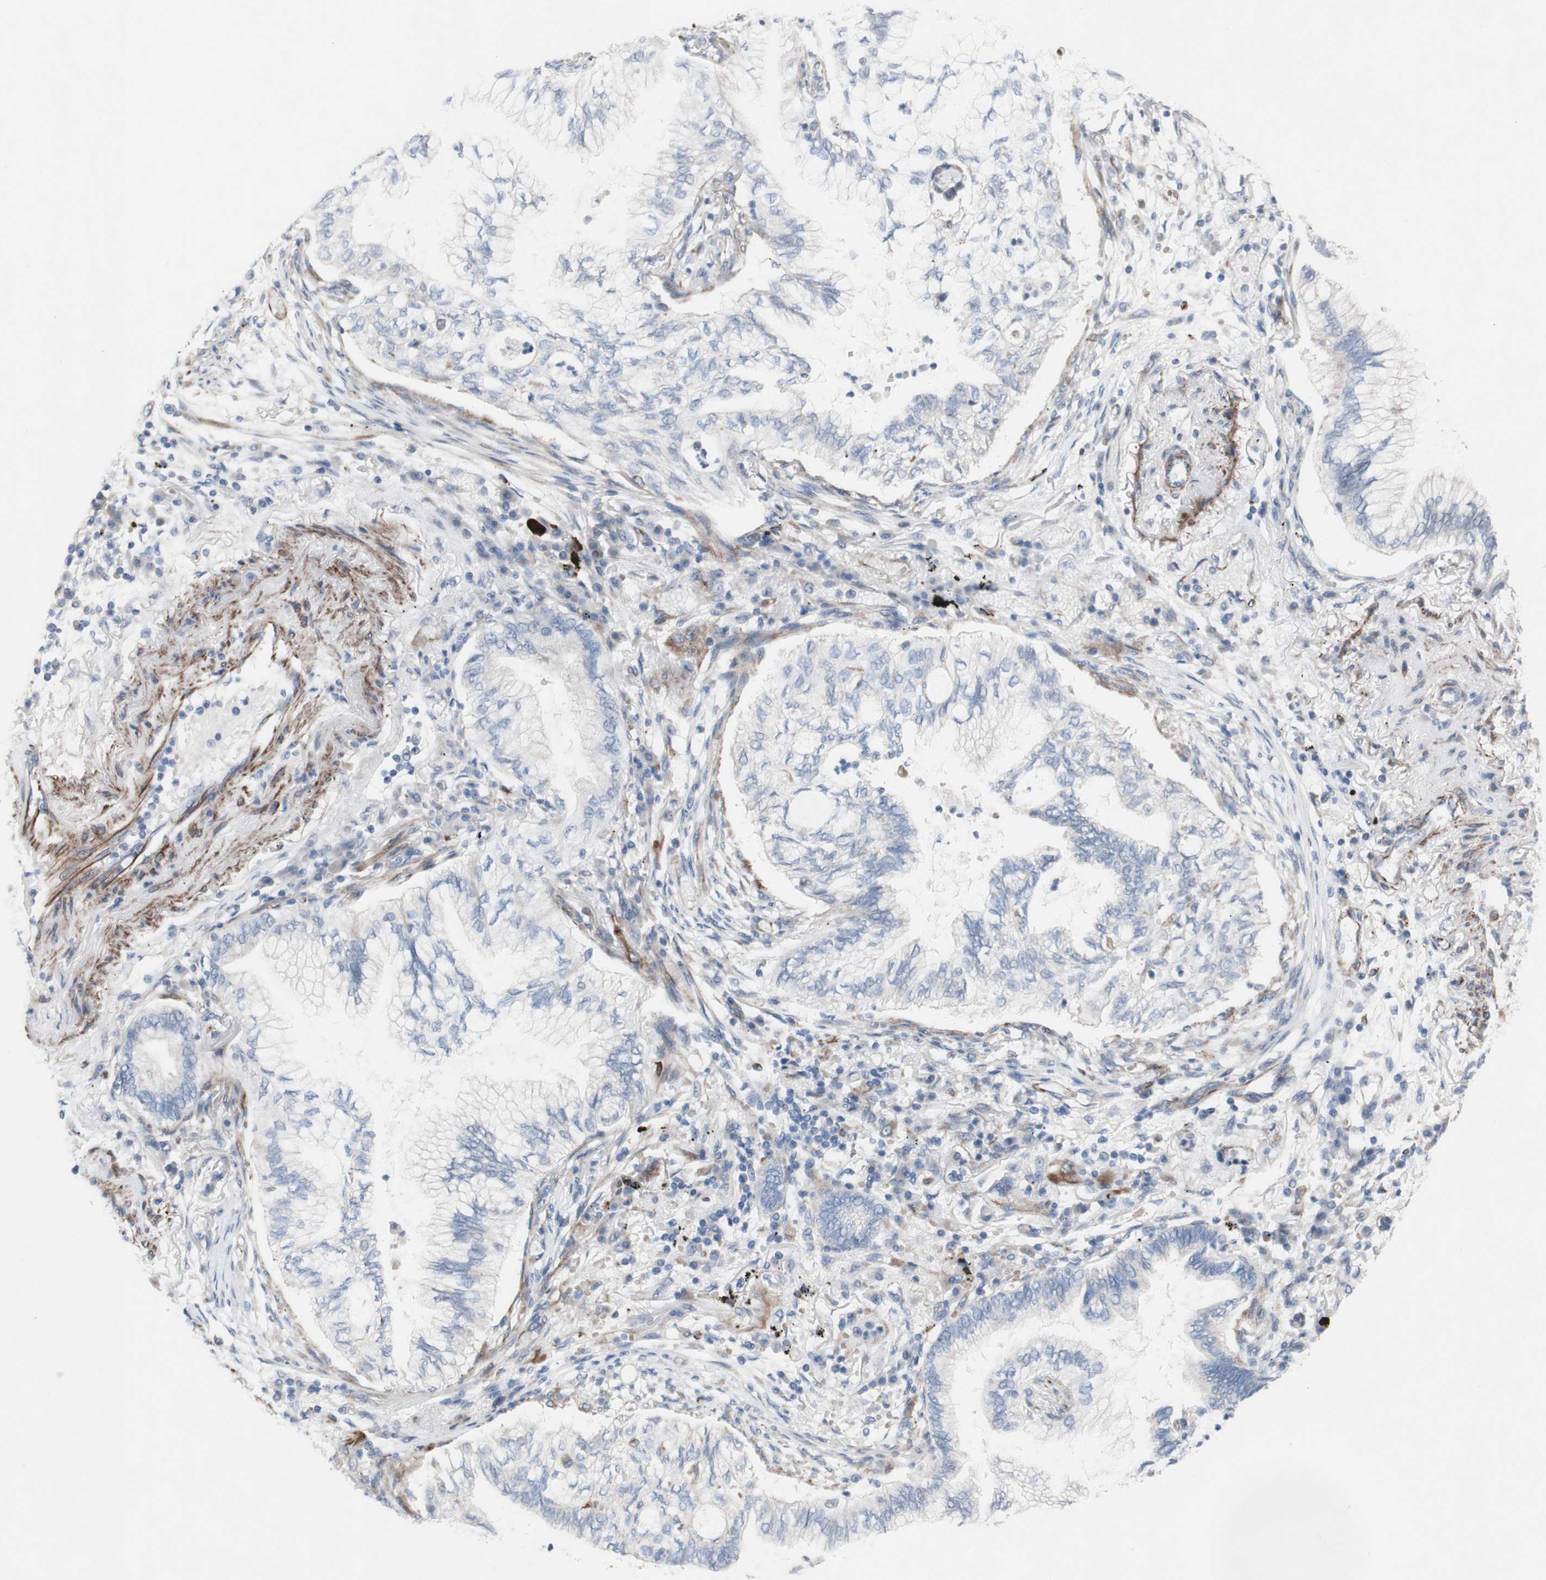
{"staining": {"intensity": "negative", "quantity": "none", "location": "none"}, "tissue": "lung cancer", "cell_type": "Tumor cells", "image_type": "cancer", "snomed": [{"axis": "morphology", "description": "Normal tissue, NOS"}, {"axis": "morphology", "description": "Adenocarcinoma, NOS"}, {"axis": "topography", "description": "Bronchus"}, {"axis": "topography", "description": "Lung"}], "caption": "DAB (3,3'-diaminobenzidine) immunohistochemical staining of adenocarcinoma (lung) exhibits no significant expression in tumor cells.", "gene": "AGPAT5", "patient": {"sex": "female", "age": 70}}